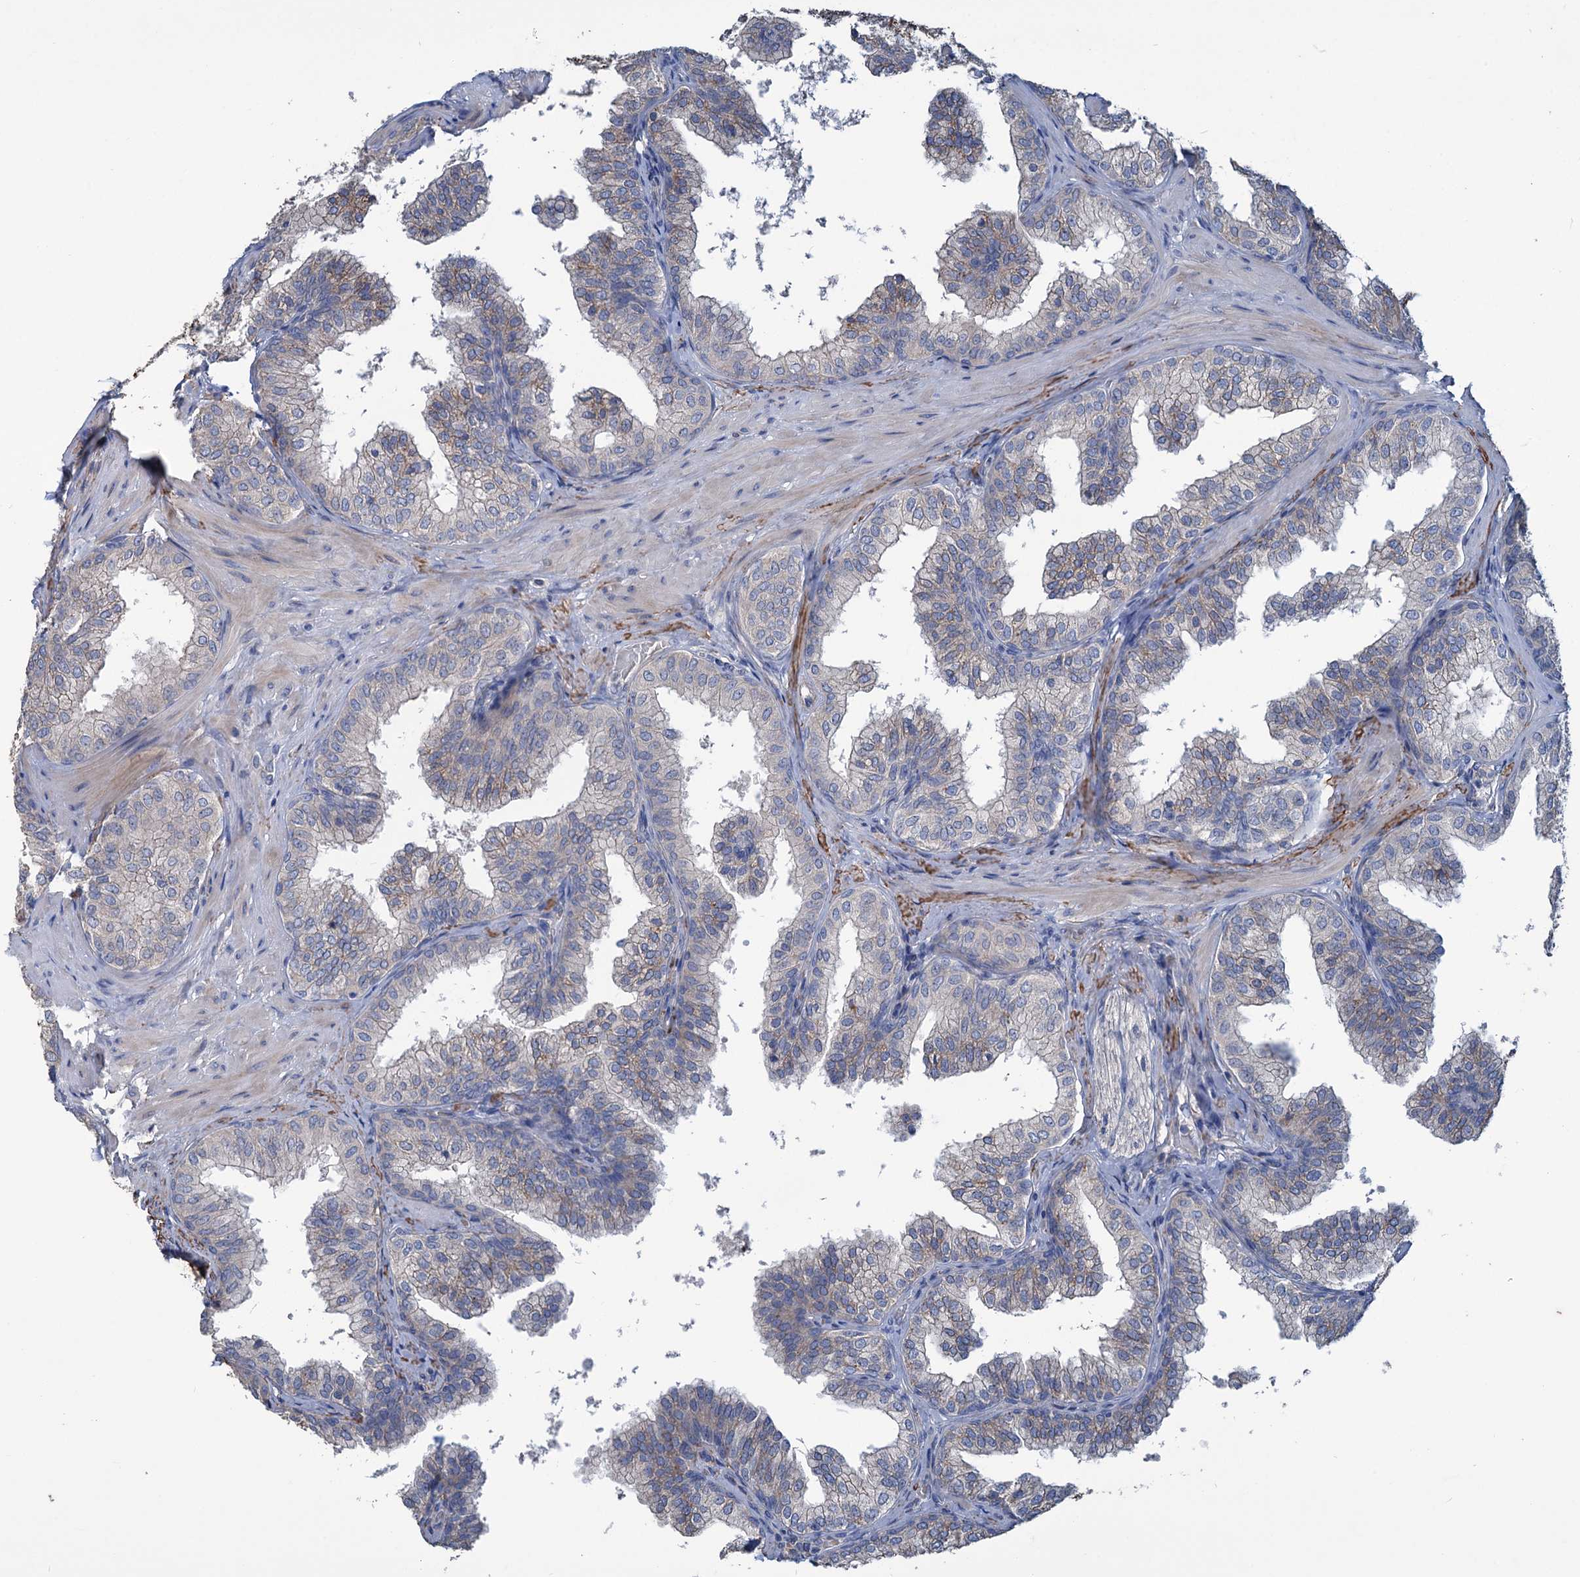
{"staining": {"intensity": "negative", "quantity": "none", "location": "none"}, "tissue": "prostate", "cell_type": "Glandular cells", "image_type": "normal", "snomed": [{"axis": "morphology", "description": "Normal tissue, NOS"}, {"axis": "topography", "description": "Prostate"}], "caption": "DAB immunohistochemical staining of unremarkable human prostate reveals no significant staining in glandular cells. Nuclei are stained in blue.", "gene": "URAD", "patient": {"sex": "male", "age": 60}}